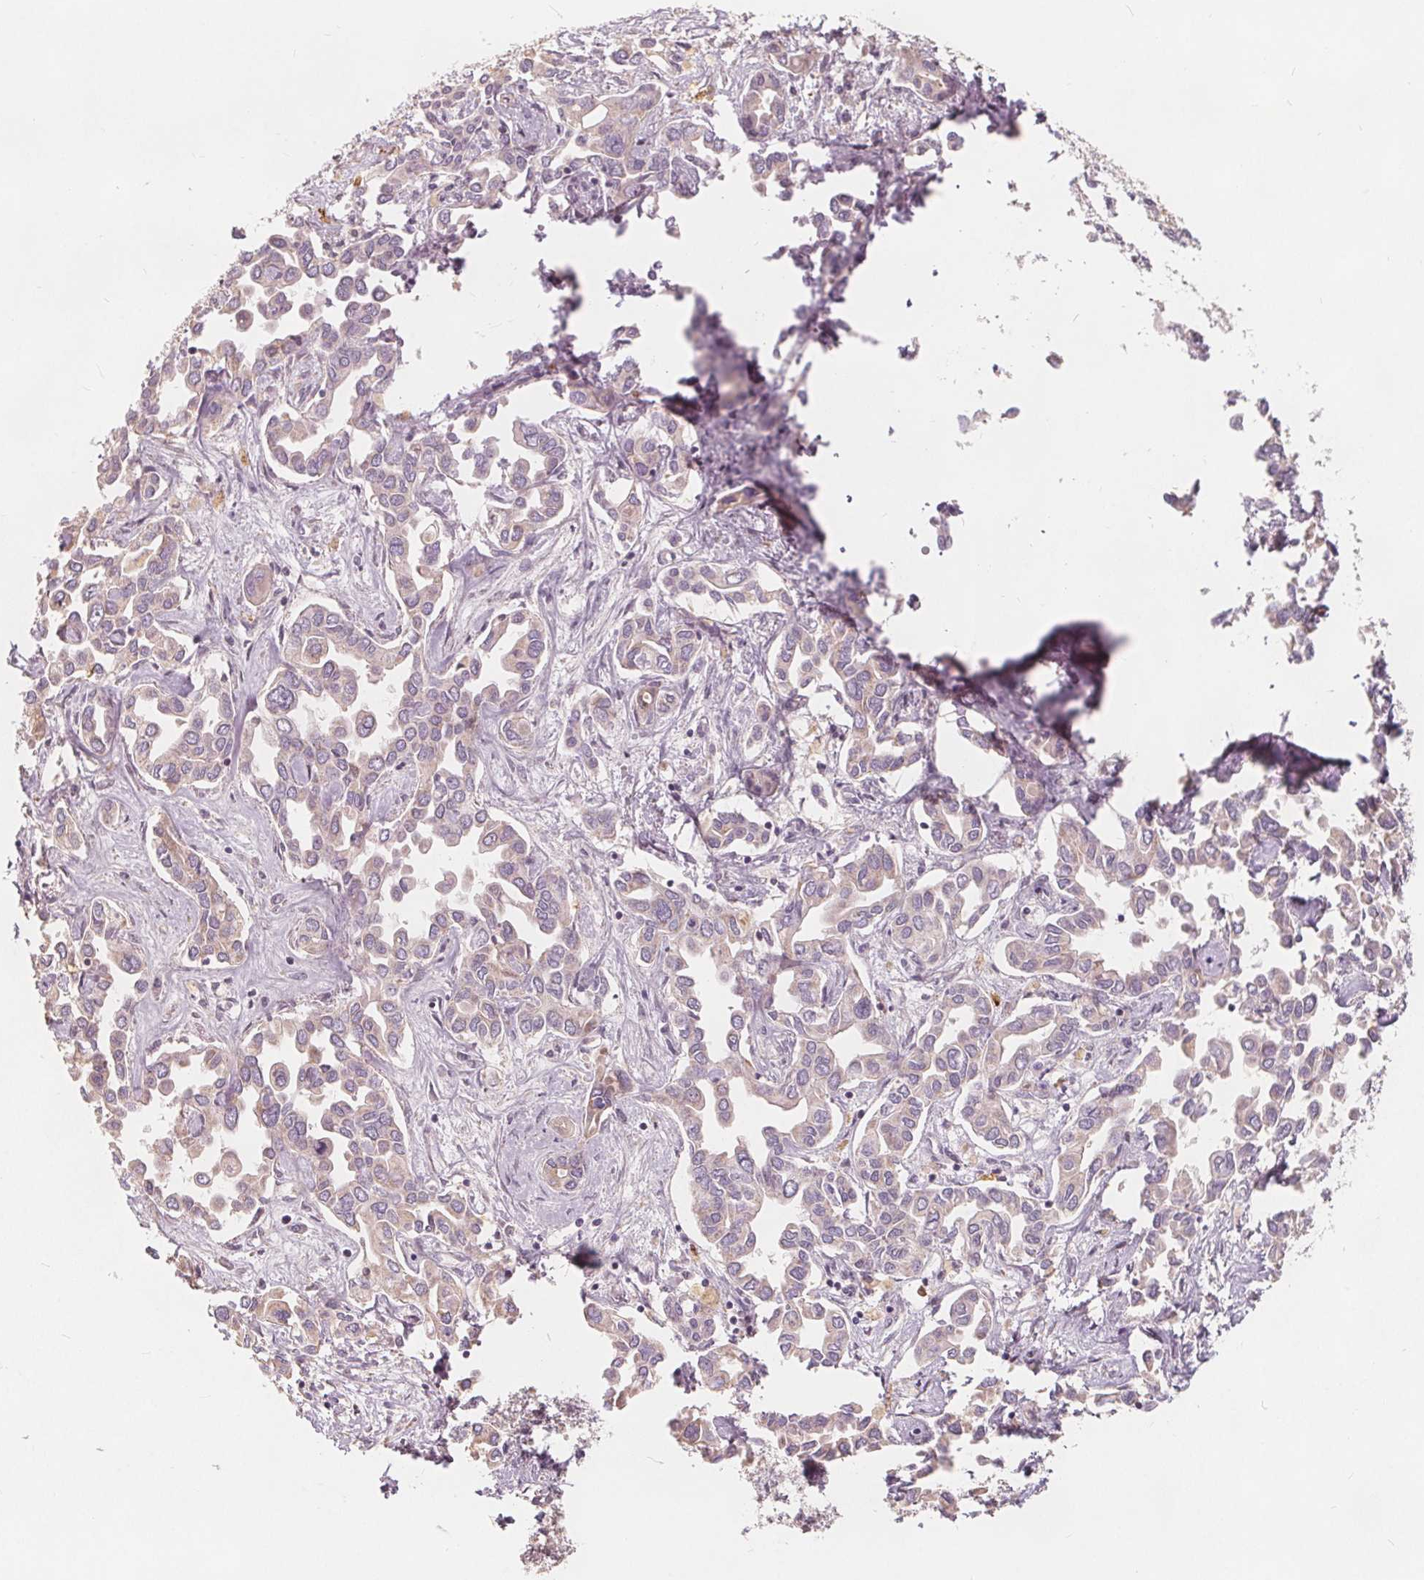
{"staining": {"intensity": "negative", "quantity": "none", "location": "none"}, "tissue": "liver cancer", "cell_type": "Tumor cells", "image_type": "cancer", "snomed": [{"axis": "morphology", "description": "Cholangiocarcinoma"}, {"axis": "topography", "description": "Liver"}], "caption": "The photomicrograph reveals no staining of tumor cells in cholangiocarcinoma (liver).", "gene": "DRC3", "patient": {"sex": "female", "age": 64}}